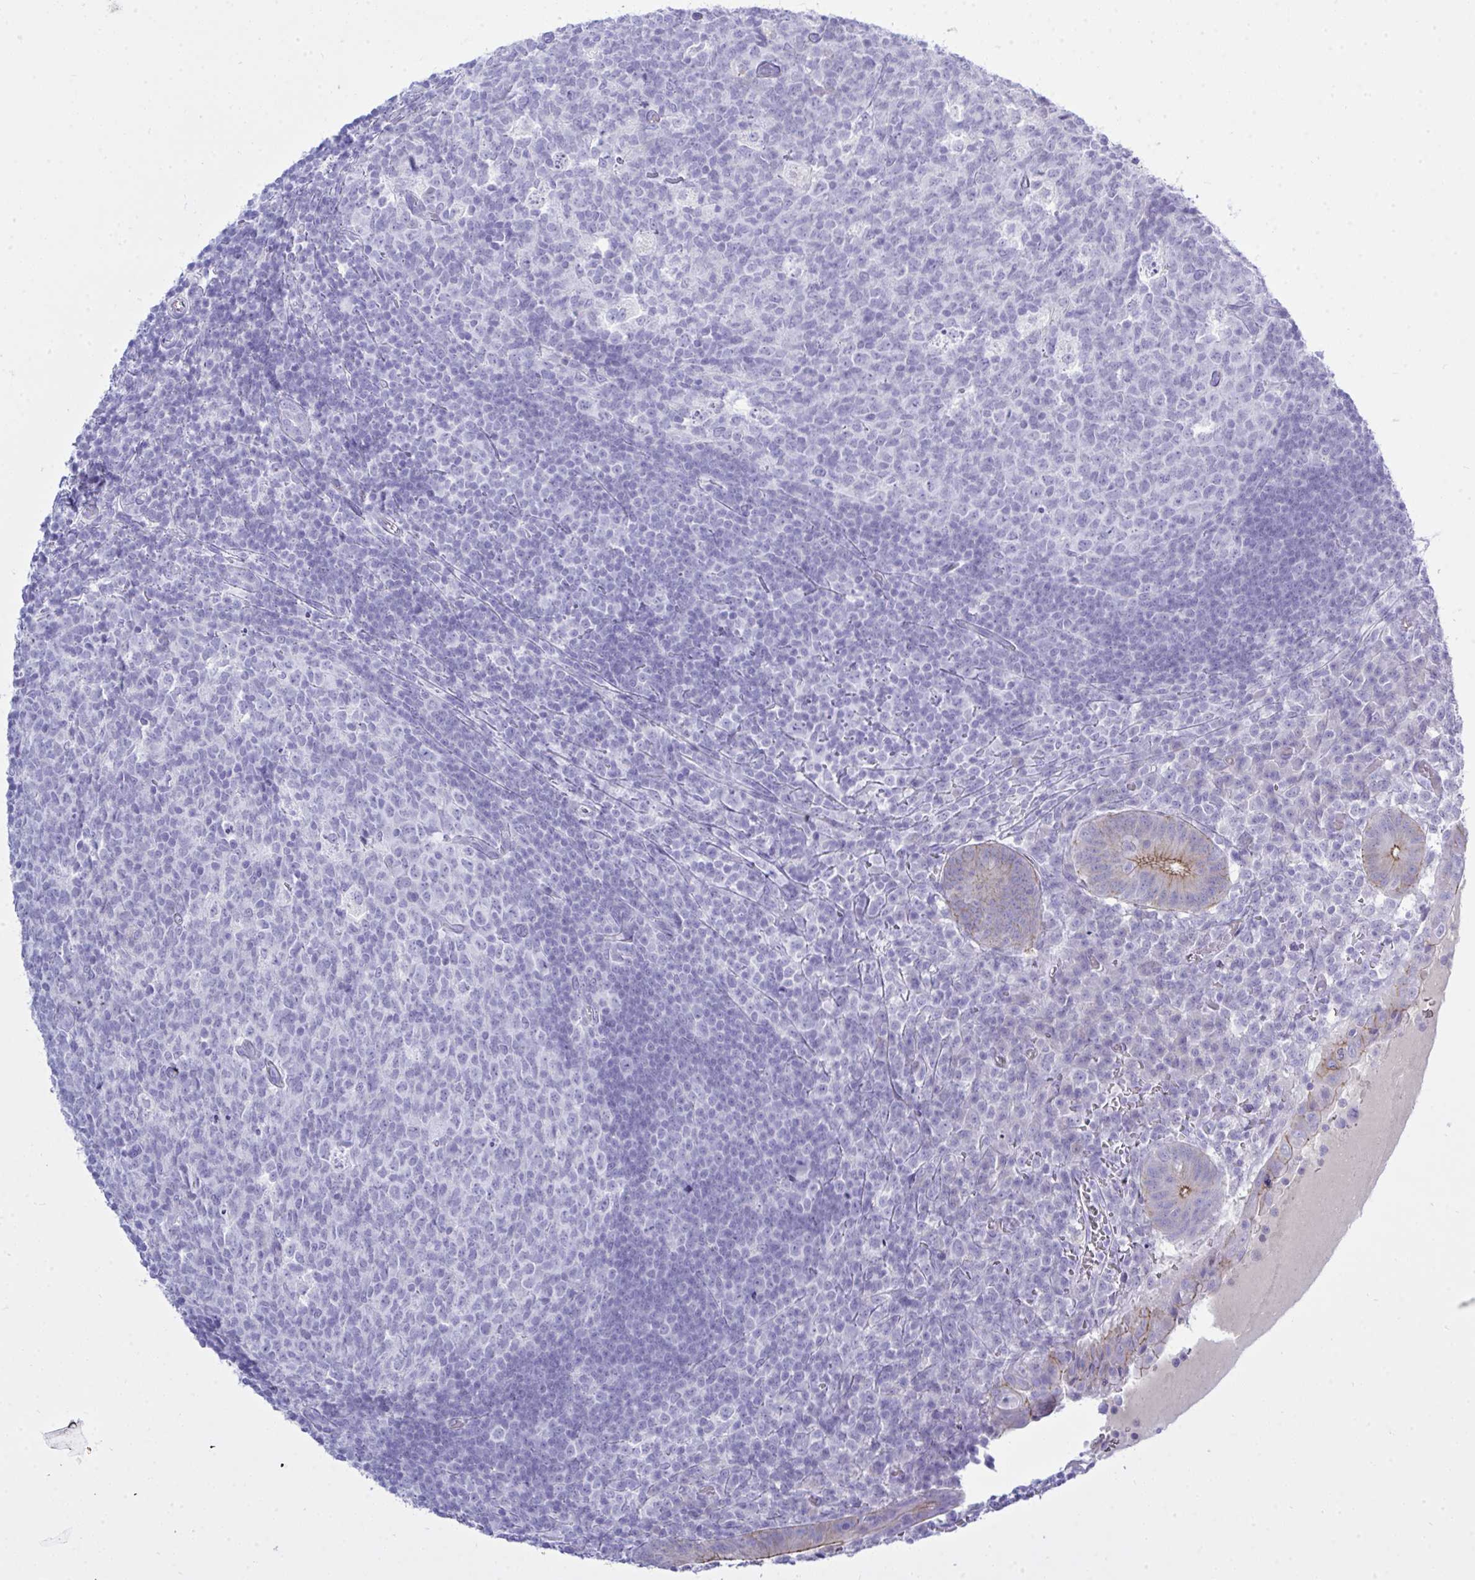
{"staining": {"intensity": "weak", "quantity": ">75%", "location": "cytoplasmic/membranous"}, "tissue": "appendix", "cell_type": "Glandular cells", "image_type": "normal", "snomed": [{"axis": "morphology", "description": "Normal tissue, NOS"}, {"axis": "topography", "description": "Appendix"}], "caption": "Immunohistochemical staining of unremarkable human appendix exhibits >75% levels of weak cytoplasmic/membranous protein positivity in about >75% of glandular cells. (Stains: DAB (3,3'-diaminobenzidine) in brown, nuclei in blue, Microscopy: brightfield microscopy at high magnification).", "gene": "GLB1L2", "patient": {"sex": "male", "age": 18}}